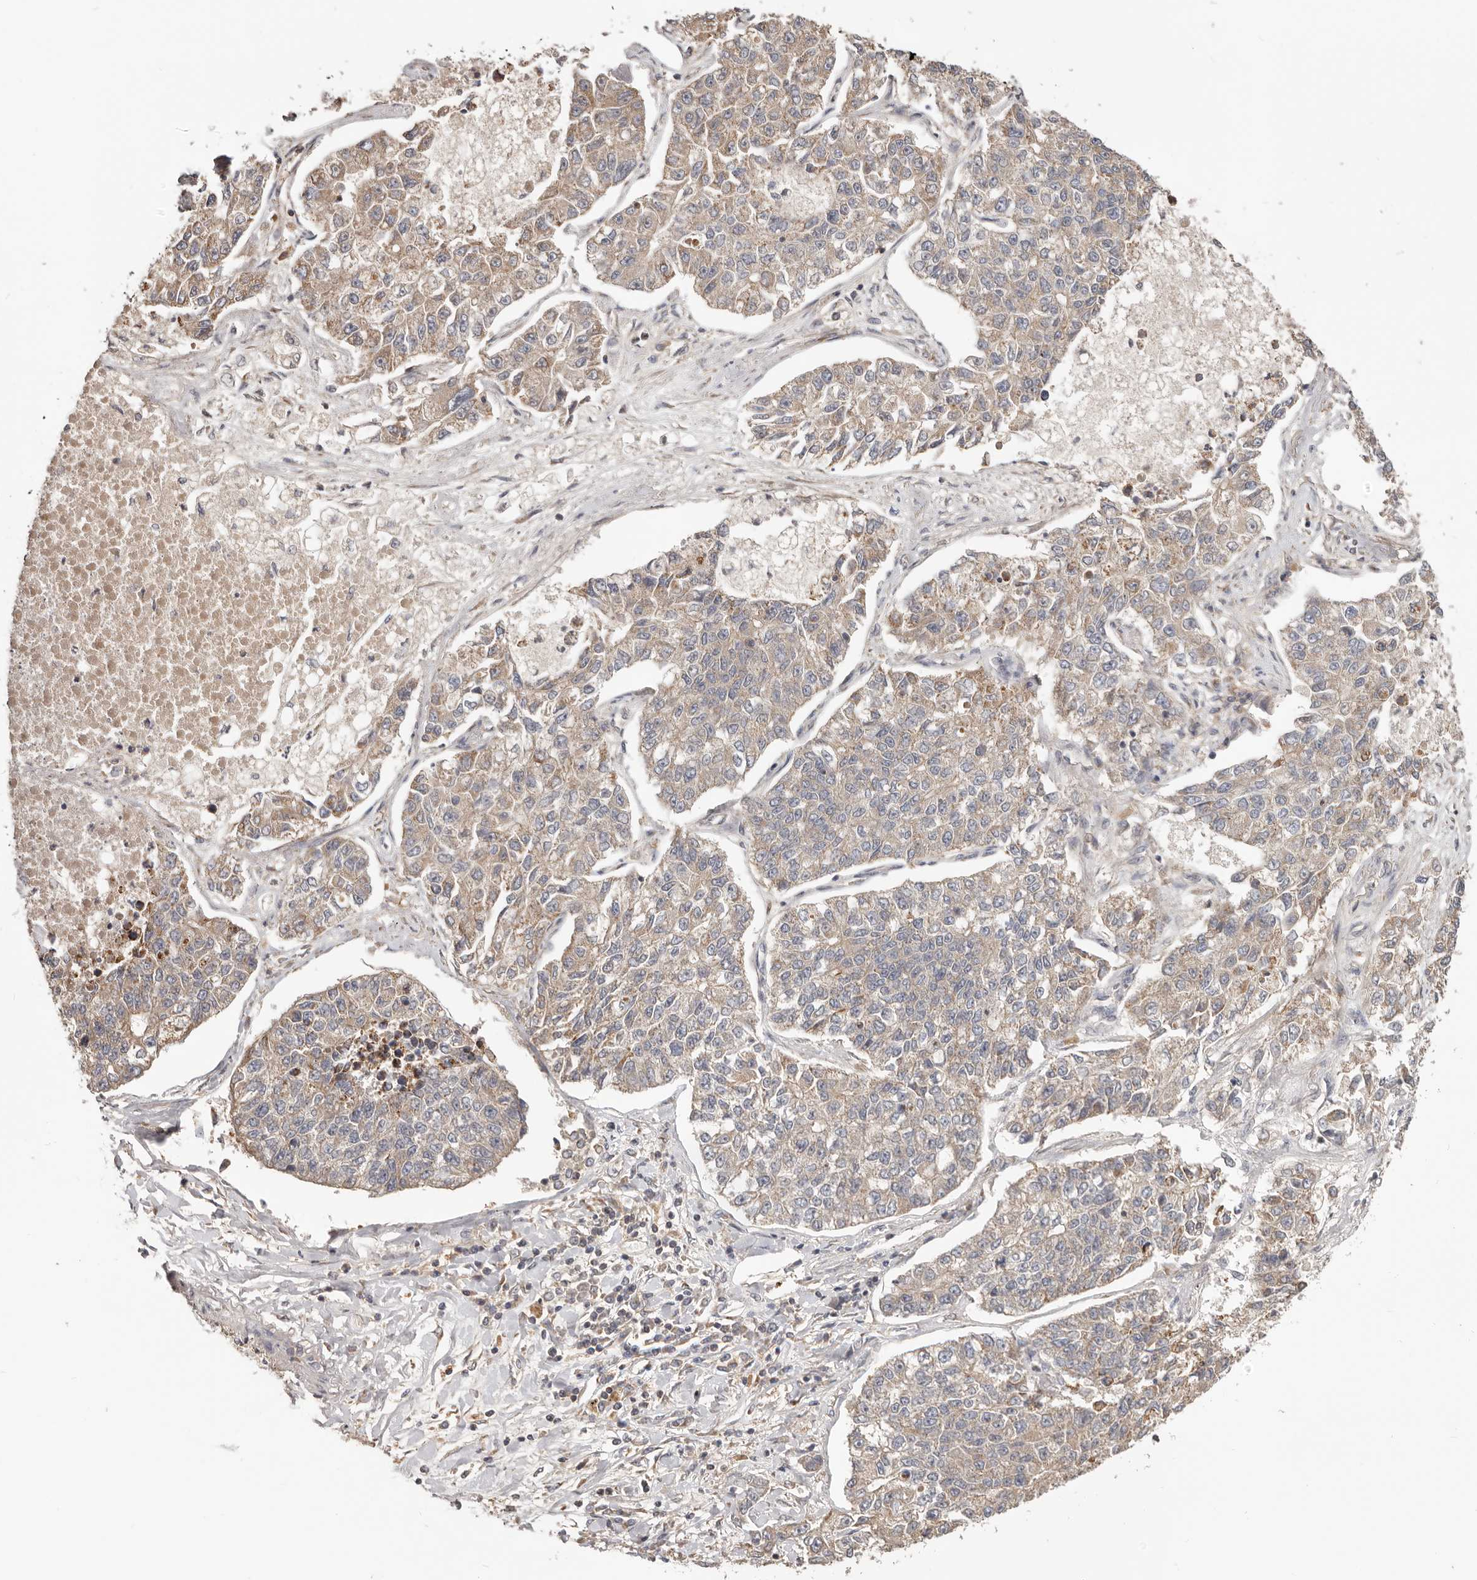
{"staining": {"intensity": "weak", "quantity": "25%-75%", "location": "cytoplasmic/membranous"}, "tissue": "lung cancer", "cell_type": "Tumor cells", "image_type": "cancer", "snomed": [{"axis": "morphology", "description": "Adenocarcinoma, NOS"}, {"axis": "topography", "description": "Lung"}], "caption": "IHC photomicrograph of neoplastic tissue: lung adenocarcinoma stained using immunohistochemistry (IHC) shows low levels of weak protein expression localized specifically in the cytoplasmic/membranous of tumor cells, appearing as a cytoplasmic/membranous brown color.", "gene": "LRP6", "patient": {"sex": "male", "age": 49}}